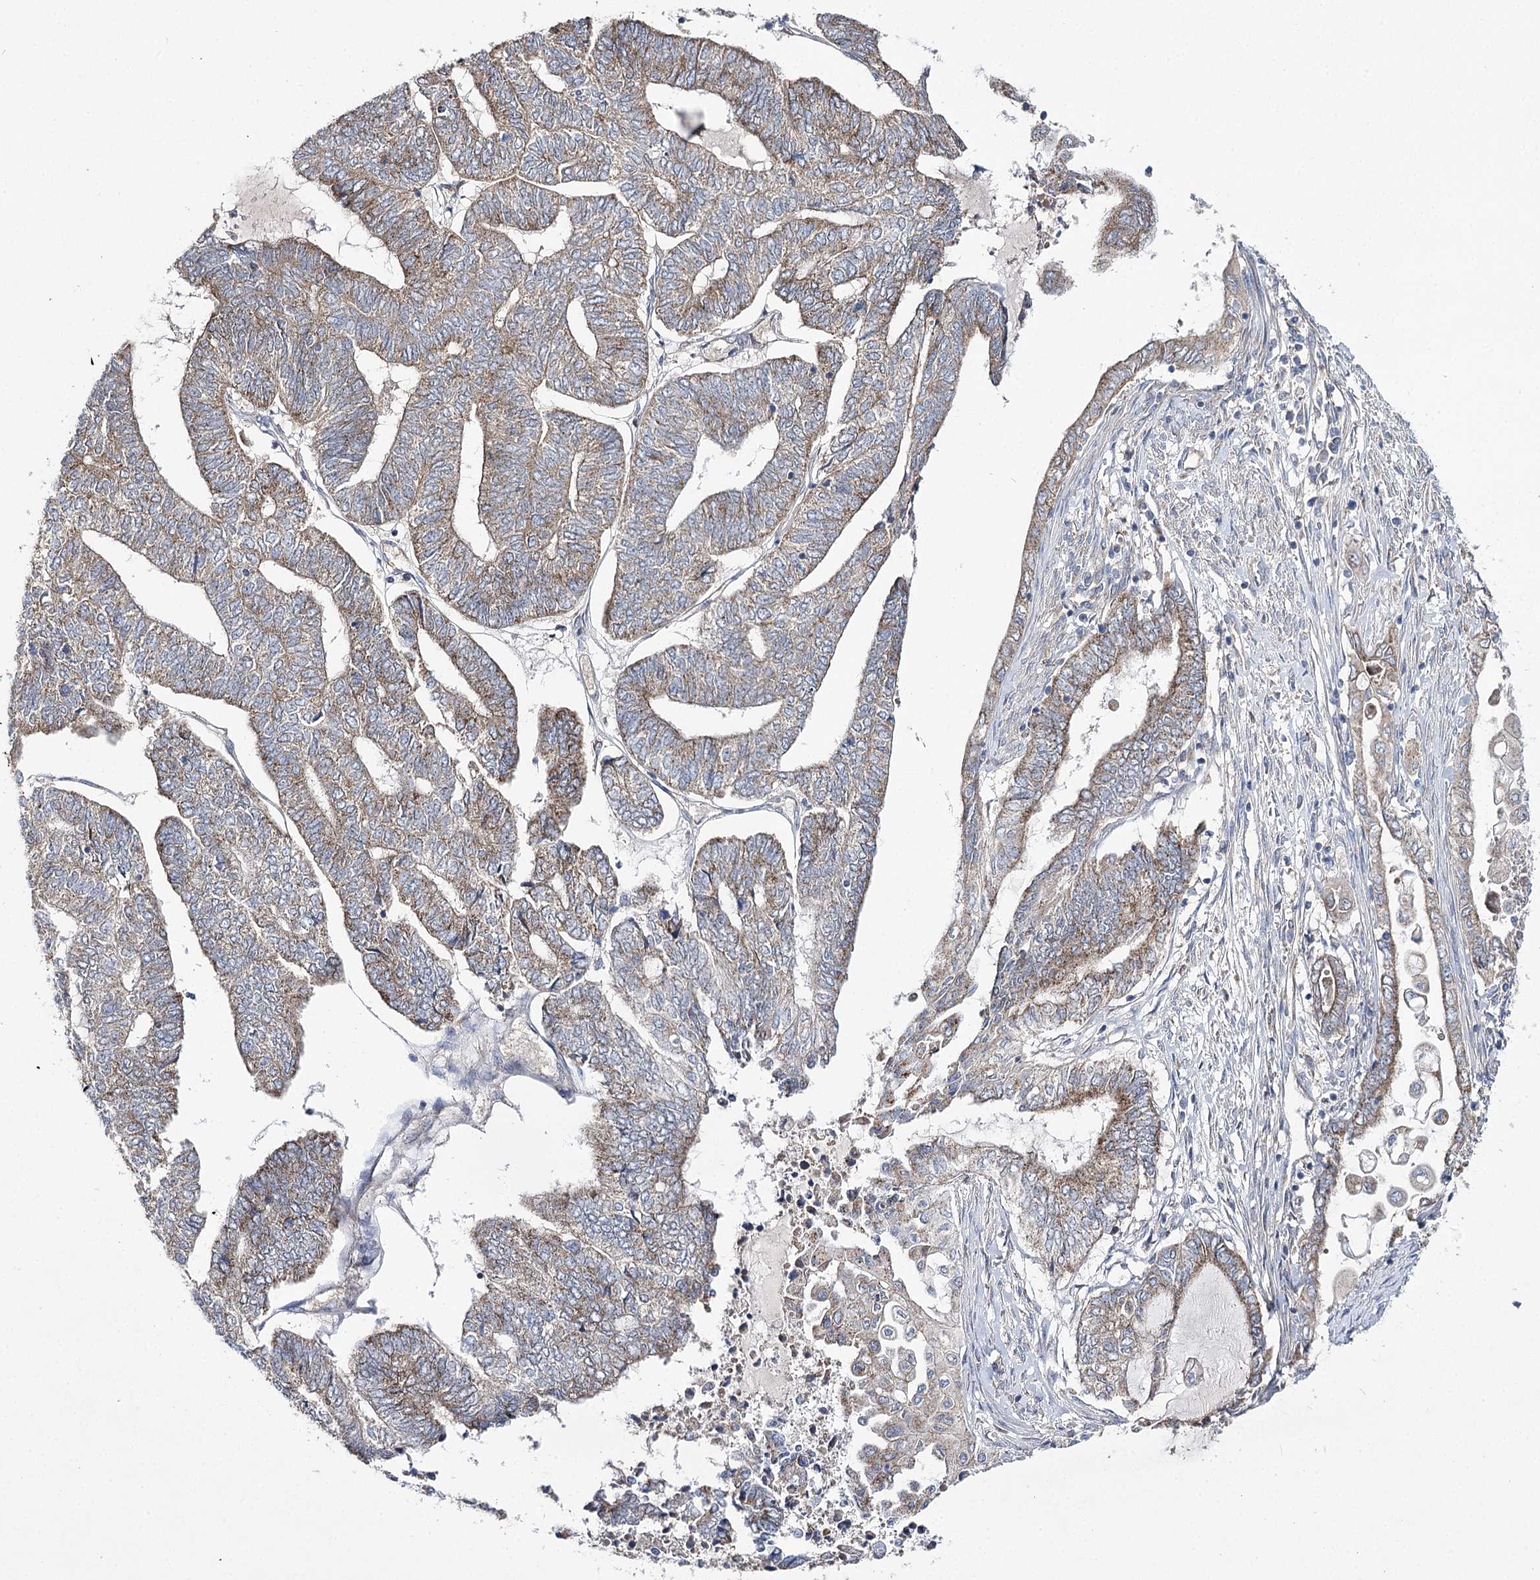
{"staining": {"intensity": "weak", "quantity": ">75%", "location": "cytoplasmic/membranous"}, "tissue": "endometrial cancer", "cell_type": "Tumor cells", "image_type": "cancer", "snomed": [{"axis": "morphology", "description": "Adenocarcinoma, NOS"}, {"axis": "topography", "description": "Uterus"}, {"axis": "topography", "description": "Endometrium"}], "caption": "Immunohistochemistry micrograph of adenocarcinoma (endometrial) stained for a protein (brown), which exhibits low levels of weak cytoplasmic/membranous staining in approximately >75% of tumor cells.", "gene": "AURKC", "patient": {"sex": "female", "age": 70}}